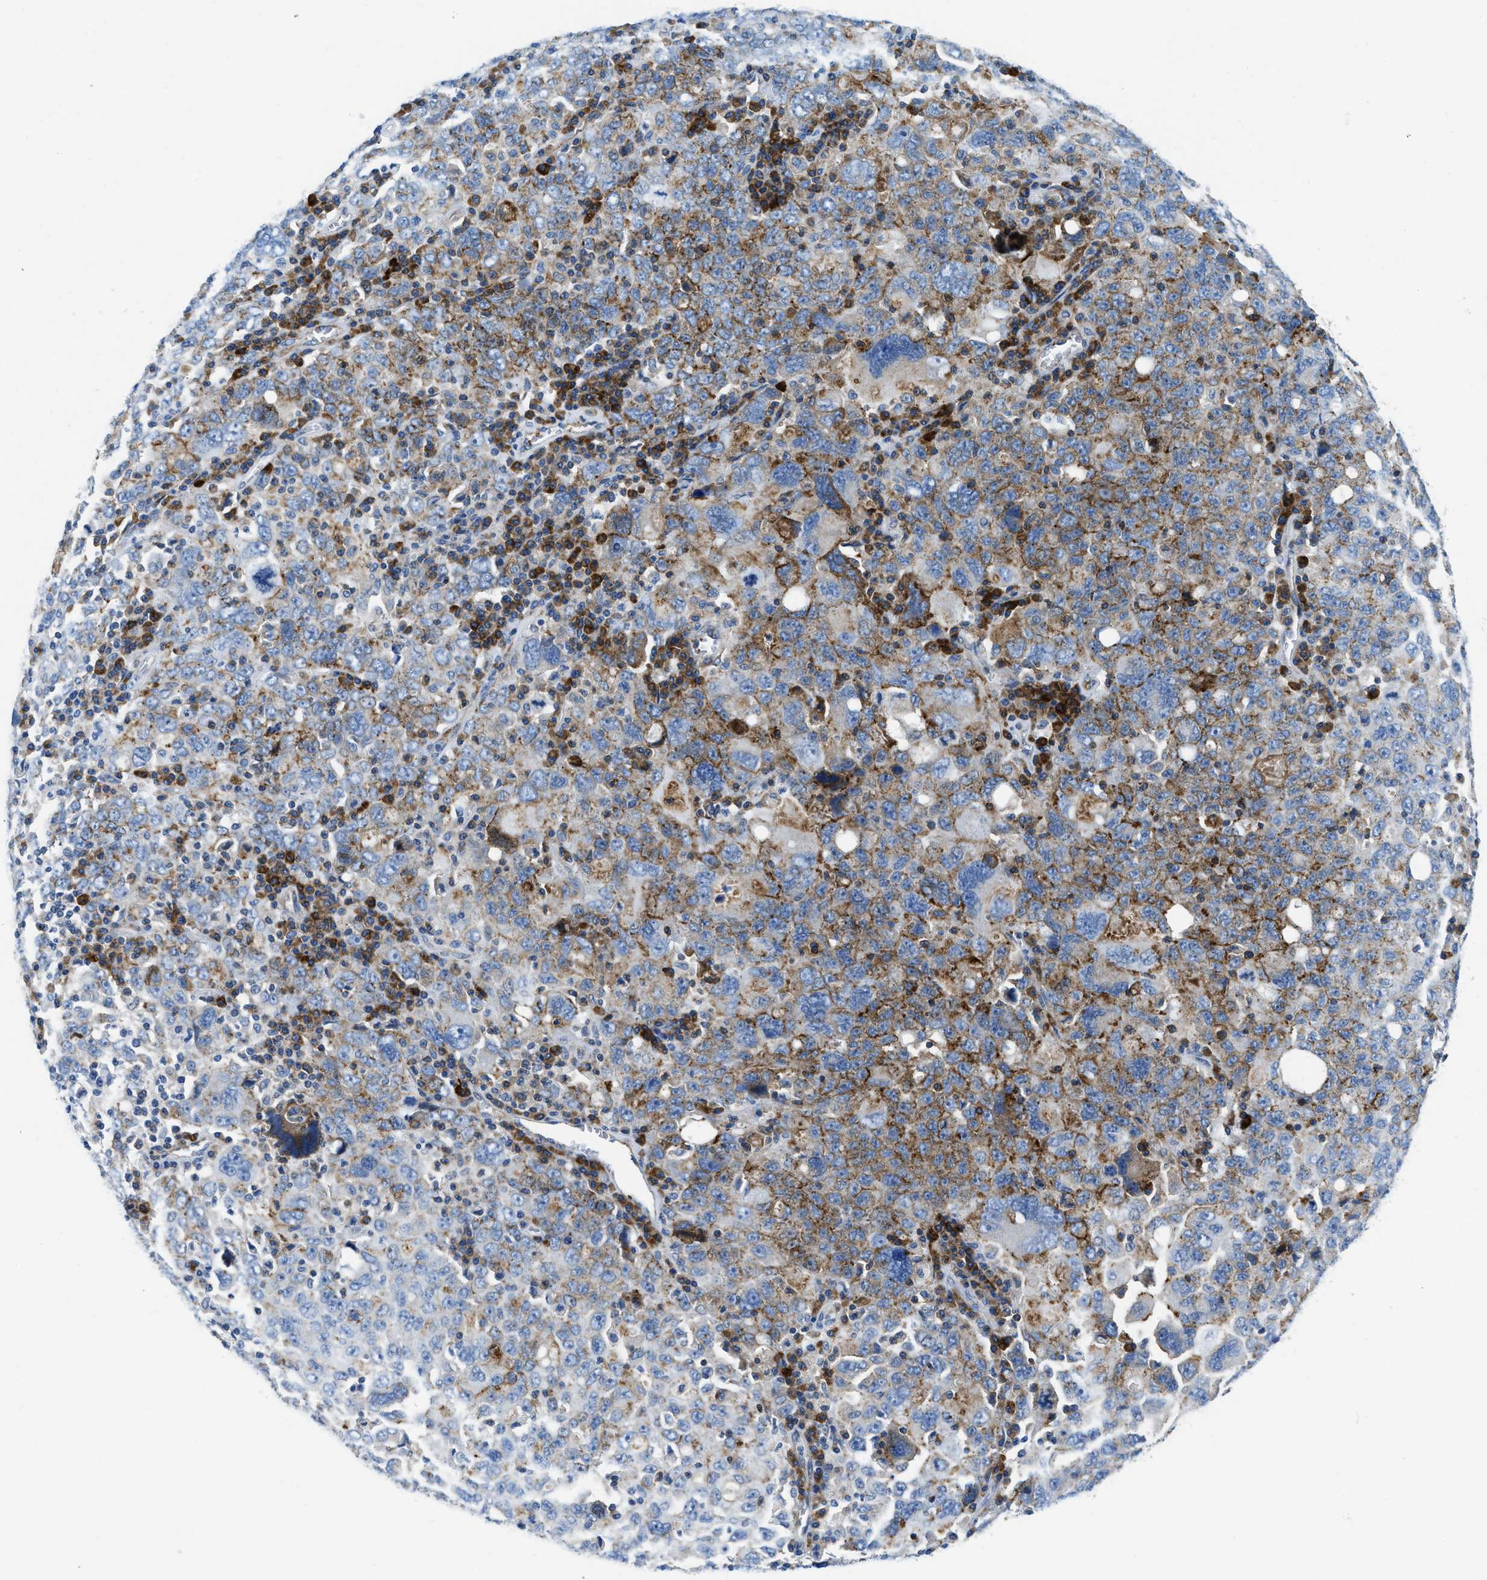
{"staining": {"intensity": "moderate", "quantity": "25%-75%", "location": "cytoplasmic/membranous"}, "tissue": "ovarian cancer", "cell_type": "Tumor cells", "image_type": "cancer", "snomed": [{"axis": "morphology", "description": "Carcinoma, endometroid"}, {"axis": "topography", "description": "Ovary"}], "caption": "This is an image of immunohistochemistry (IHC) staining of ovarian cancer (endometroid carcinoma), which shows moderate expression in the cytoplasmic/membranous of tumor cells.", "gene": "CUTA", "patient": {"sex": "female", "age": 62}}